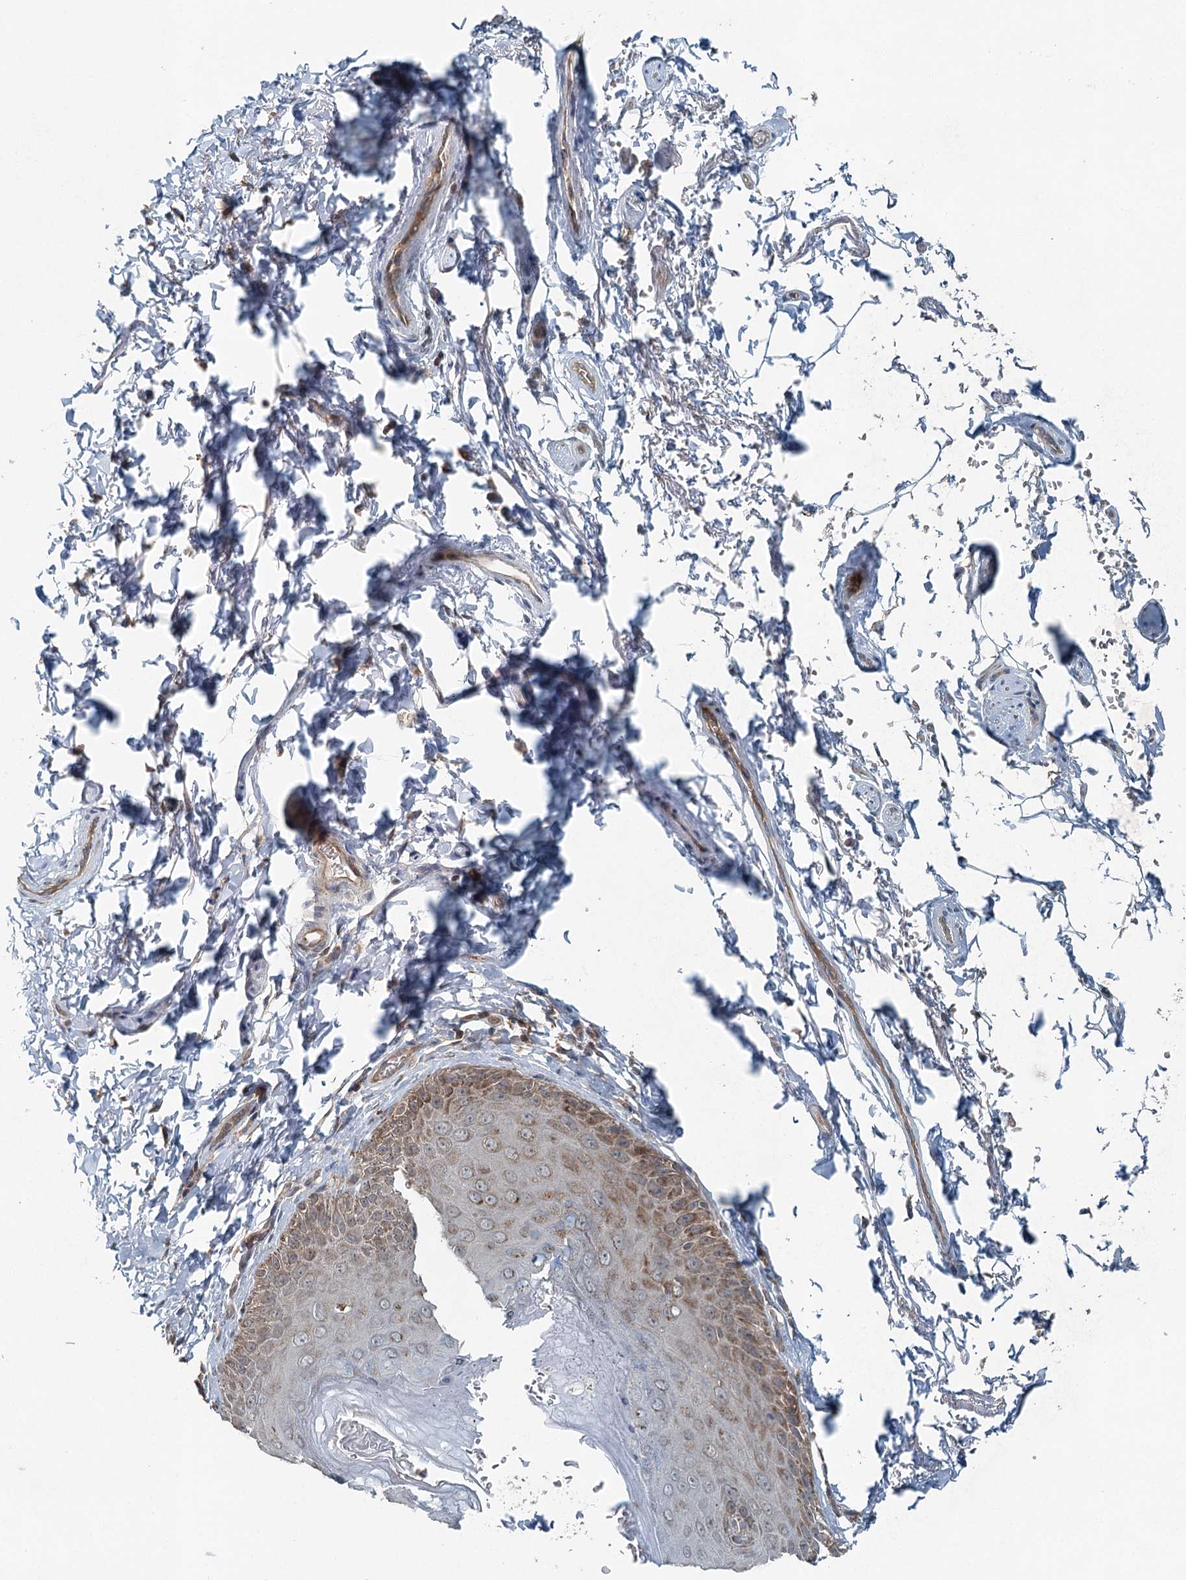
{"staining": {"intensity": "moderate", "quantity": "<25%", "location": "cytoplasmic/membranous,nuclear"}, "tissue": "skin", "cell_type": "Epidermal cells", "image_type": "normal", "snomed": [{"axis": "morphology", "description": "Normal tissue, NOS"}, {"axis": "topography", "description": "Anal"}], "caption": "Approximately <25% of epidermal cells in benign skin demonstrate moderate cytoplasmic/membranous,nuclear protein expression as visualized by brown immunohistochemical staining.", "gene": "SKIC3", "patient": {"sex": "male", "age": 44}}